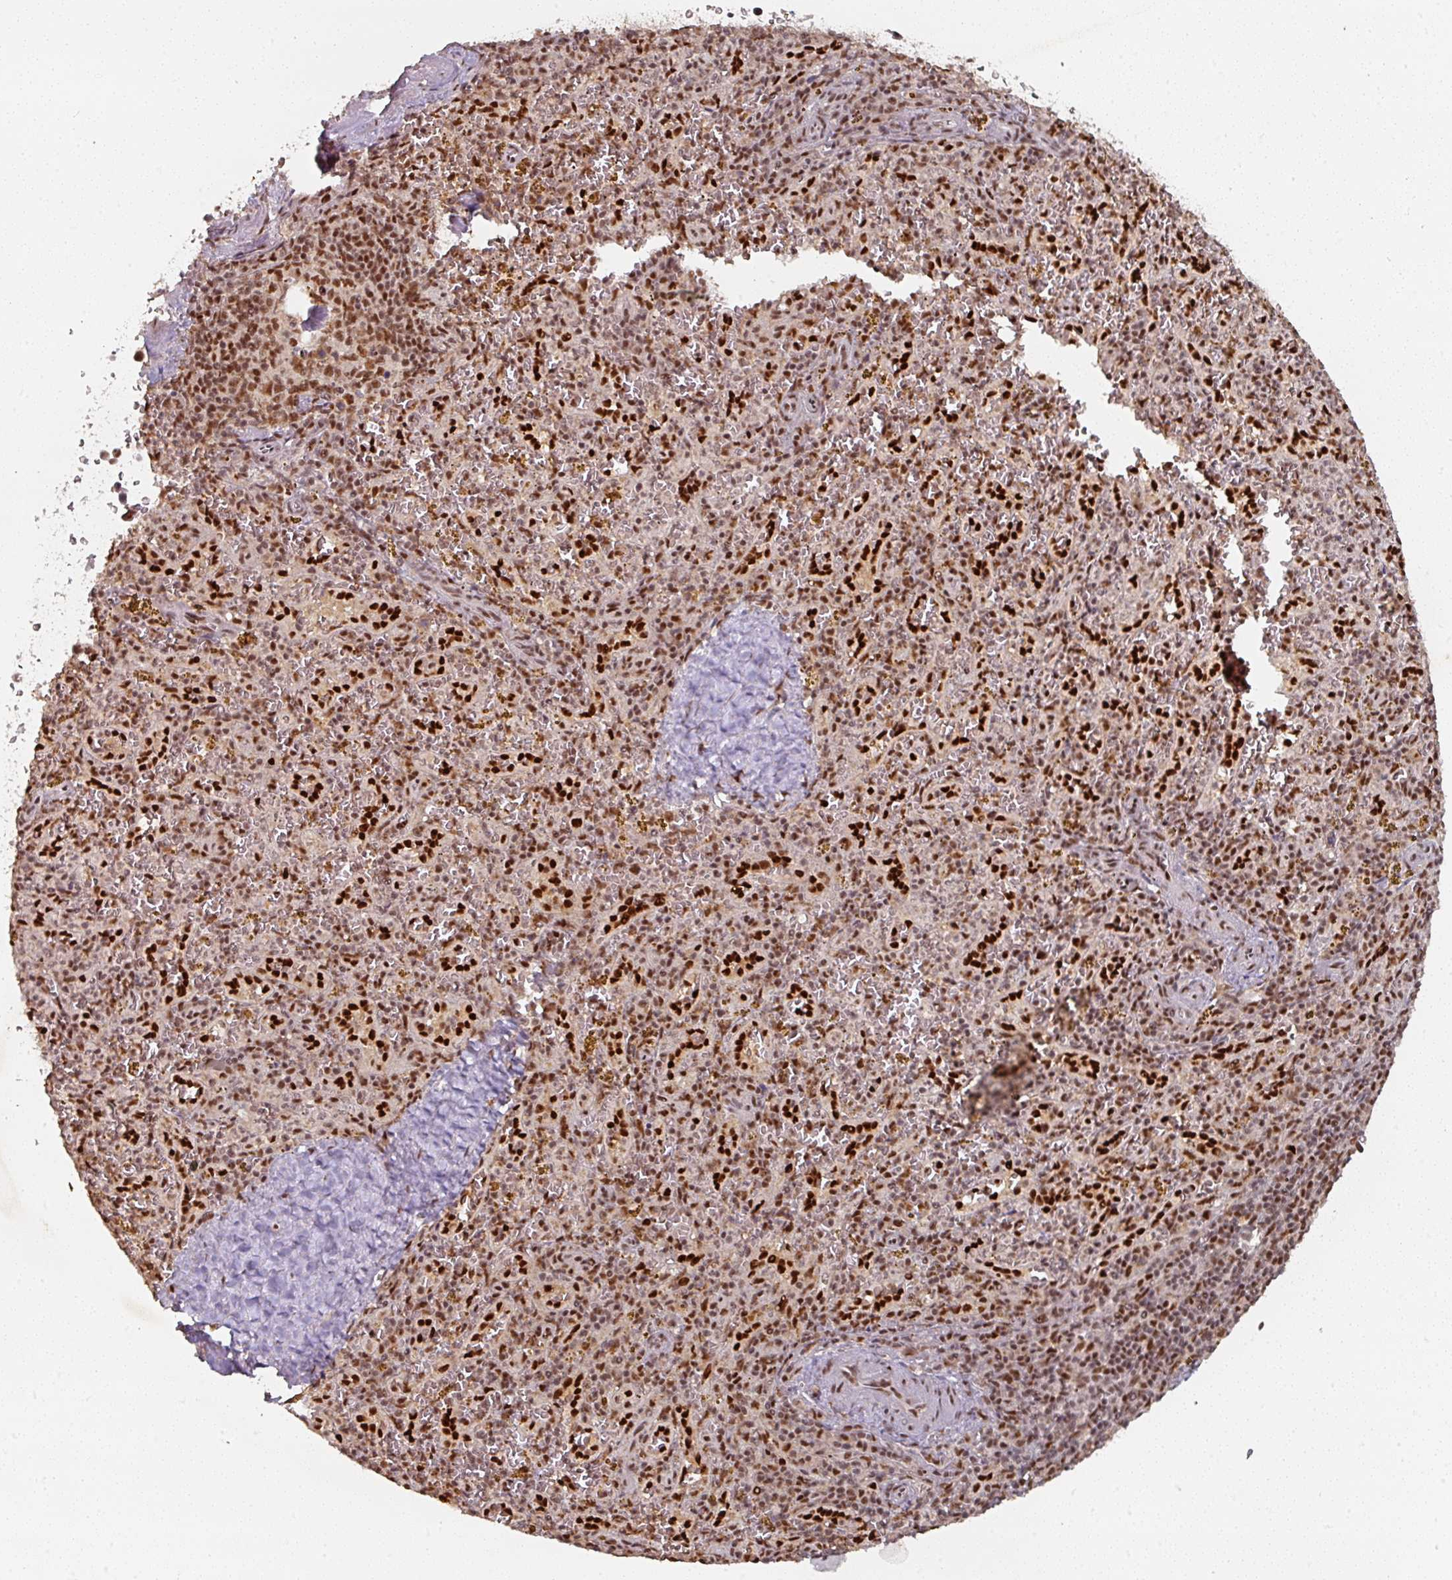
{"staining": {"intensity": "strong", "quantity": "25%-75%", "location": "nuclear"}, "tissue": "spleen", "cell_type": "Cells in red pulp", "image_type": "normal", "snomed": [{"axis": "morphology", "description": "Normal tissue, NOS"}, {"axis": "topography", "description": "Spleen"}], "caption": "This image exhibits normal spleen stained with immunohistochemistry (IHC) to label a protein in brown. The nuclear of cells in red pulp show strong positivity for the protein. Nuclei are counter-stained blue.", "gene": "ENSG00000289690", "patient": {"sex": "male", "age": 57}}